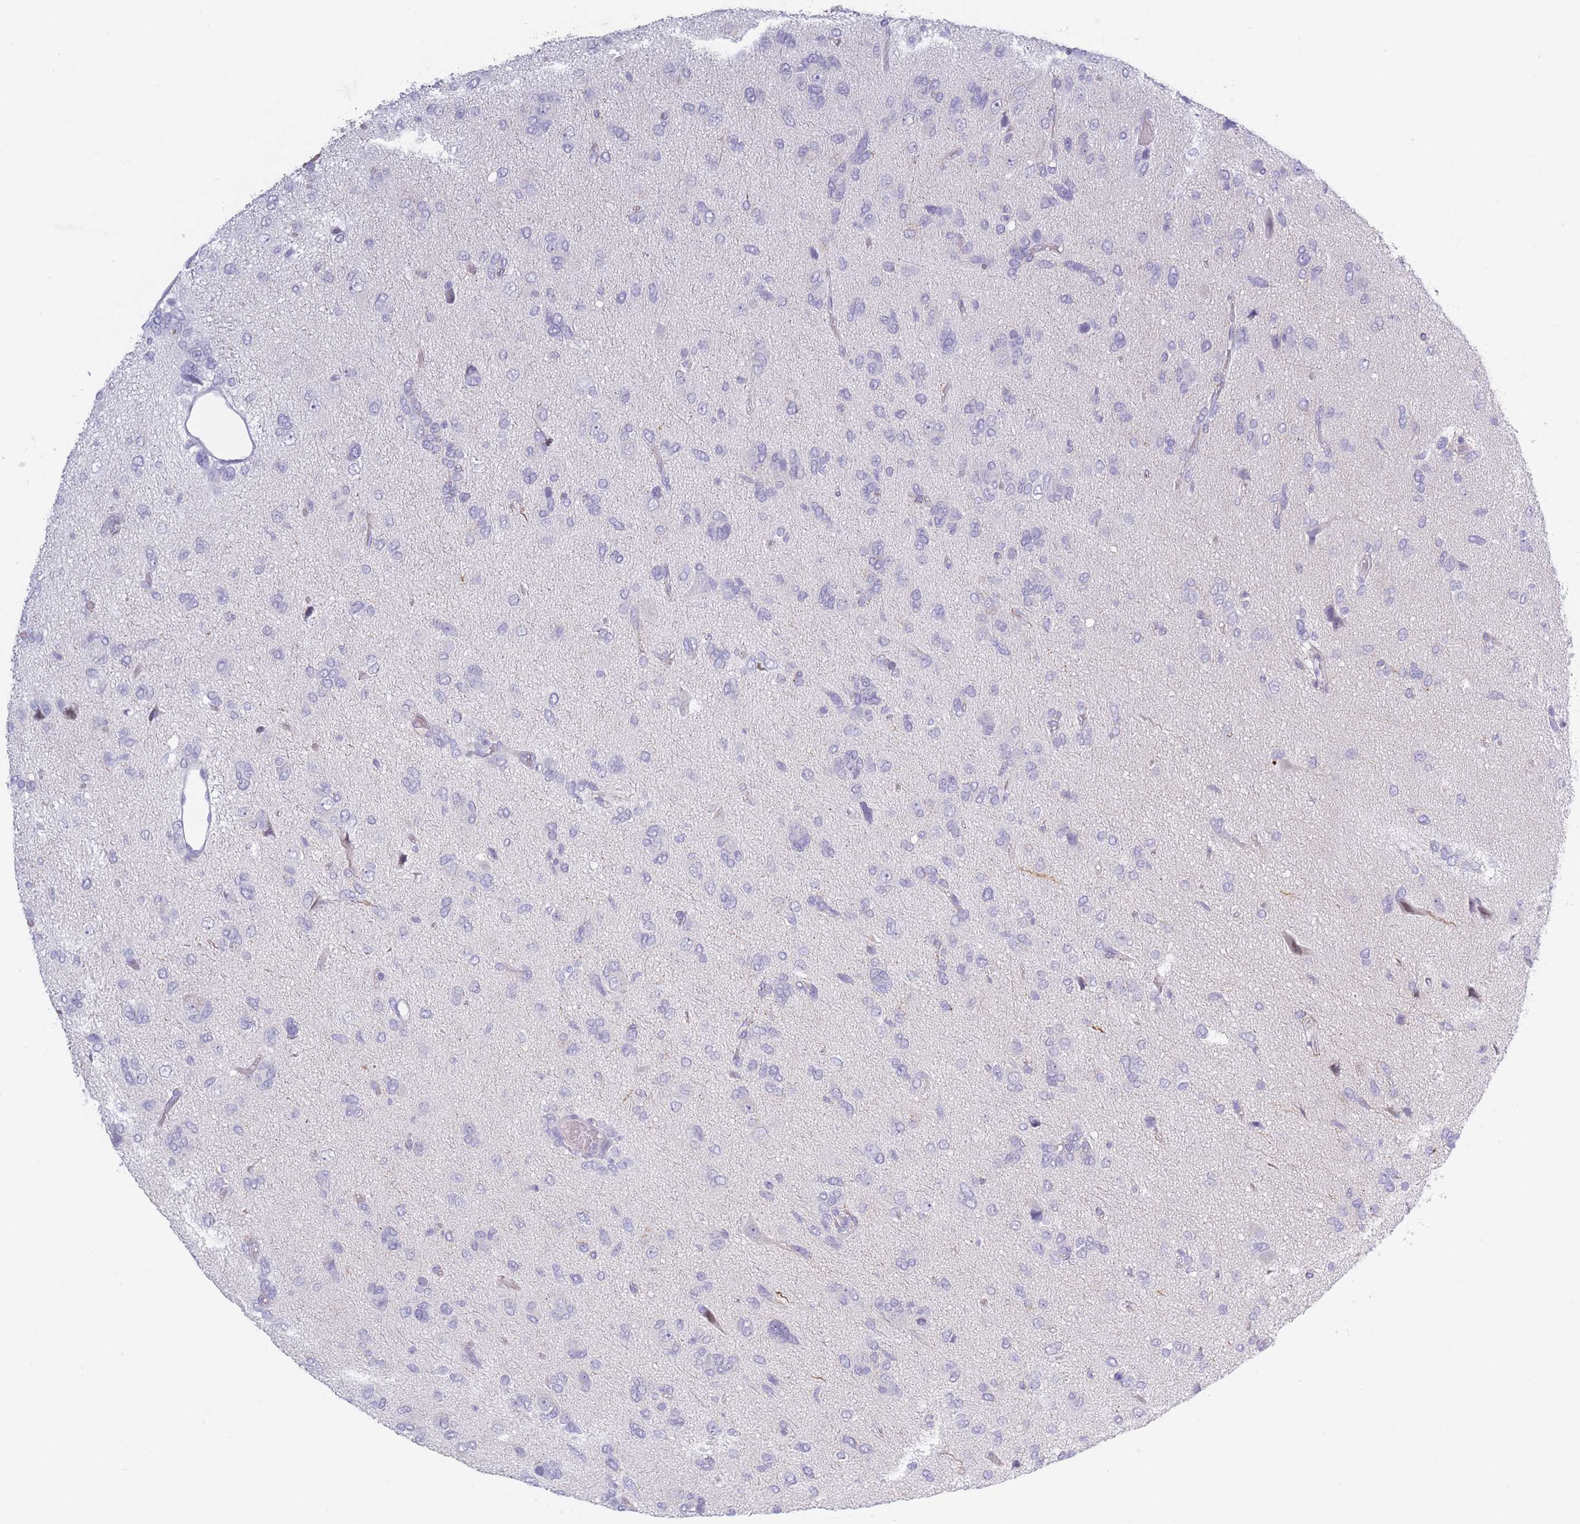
{"staining": {"intensity": "negative", "quantity": "none", "location": "none"}, "tissue": "glioma", "cell_type": "Tumor cells", "image_type": "cancer", "snomed": [{"axis": "morphology", "description": "Glioma, malignant, High grade"}, {"axis": "topography", "description": "Brain"}], "caption": "This is a photomicrograph of IHC staining of glioma, which shows no expression in tumor cells.", "gene": "PLEKHG2", "patient": {"sex": "female", "age": 59}}